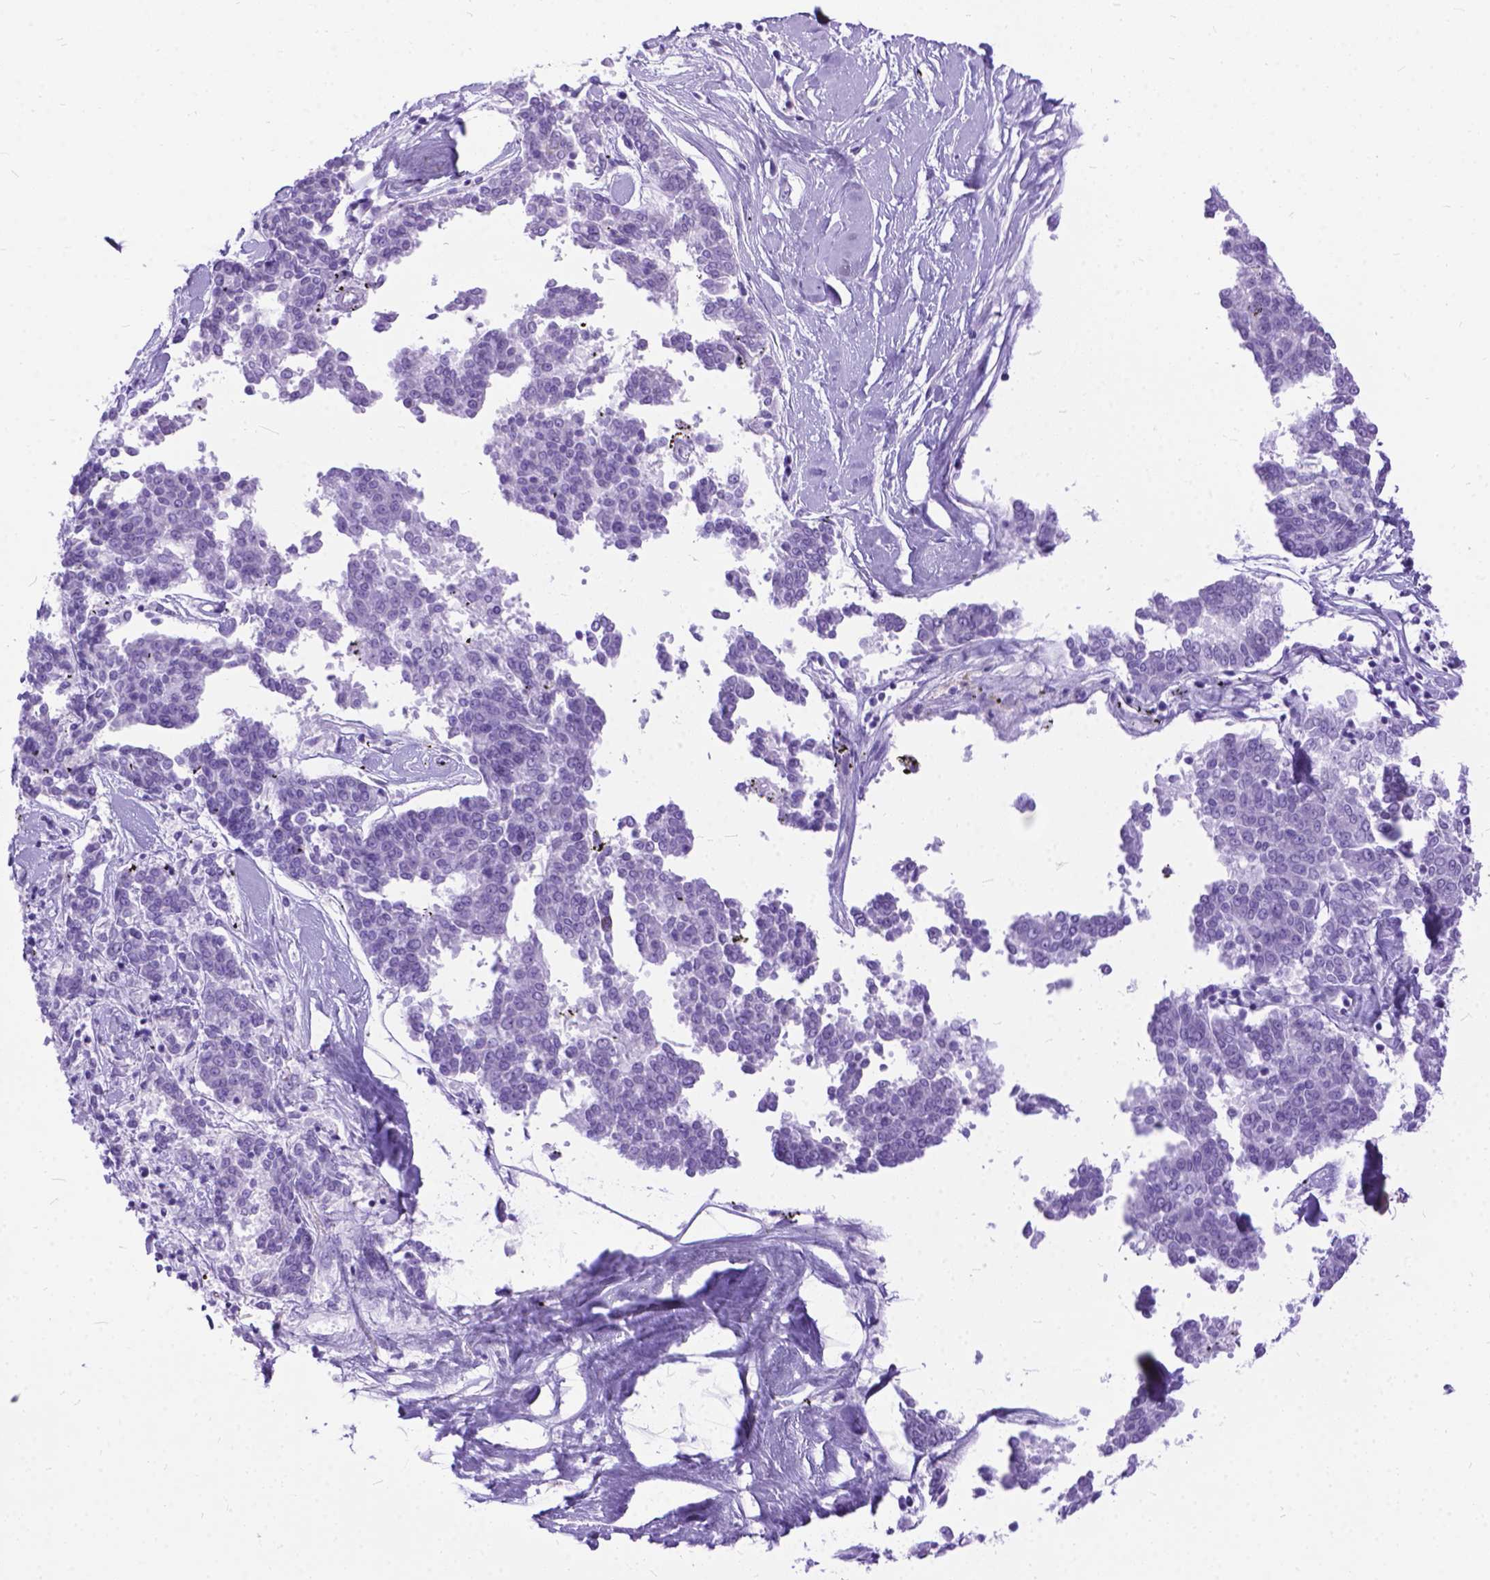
{"staining": {"intensity": "negative", "quantity": "none", "location": "none"}, "tissue": "melanoma", "cell_type": "Tumor cells", "image_type": "cancer", "snomed": [{"axis": "morphology", "description": "Malignant melanoma, NOS"}, {"axis": "topography", "description": "Skin"}], "caption": "DAB (3,3'-diaminobenzidine) immunohistochemical staining of human melanoma exhibits no significant expression in tumor cells. Brightfield microscopy of IHC stained with DAB (3,3'-diaminobenzidine) (brown) and hematoxylin (blue), captured at high magnification.", "gene": "FAM124B", "patient": {"sex": "female", "age": 72}}